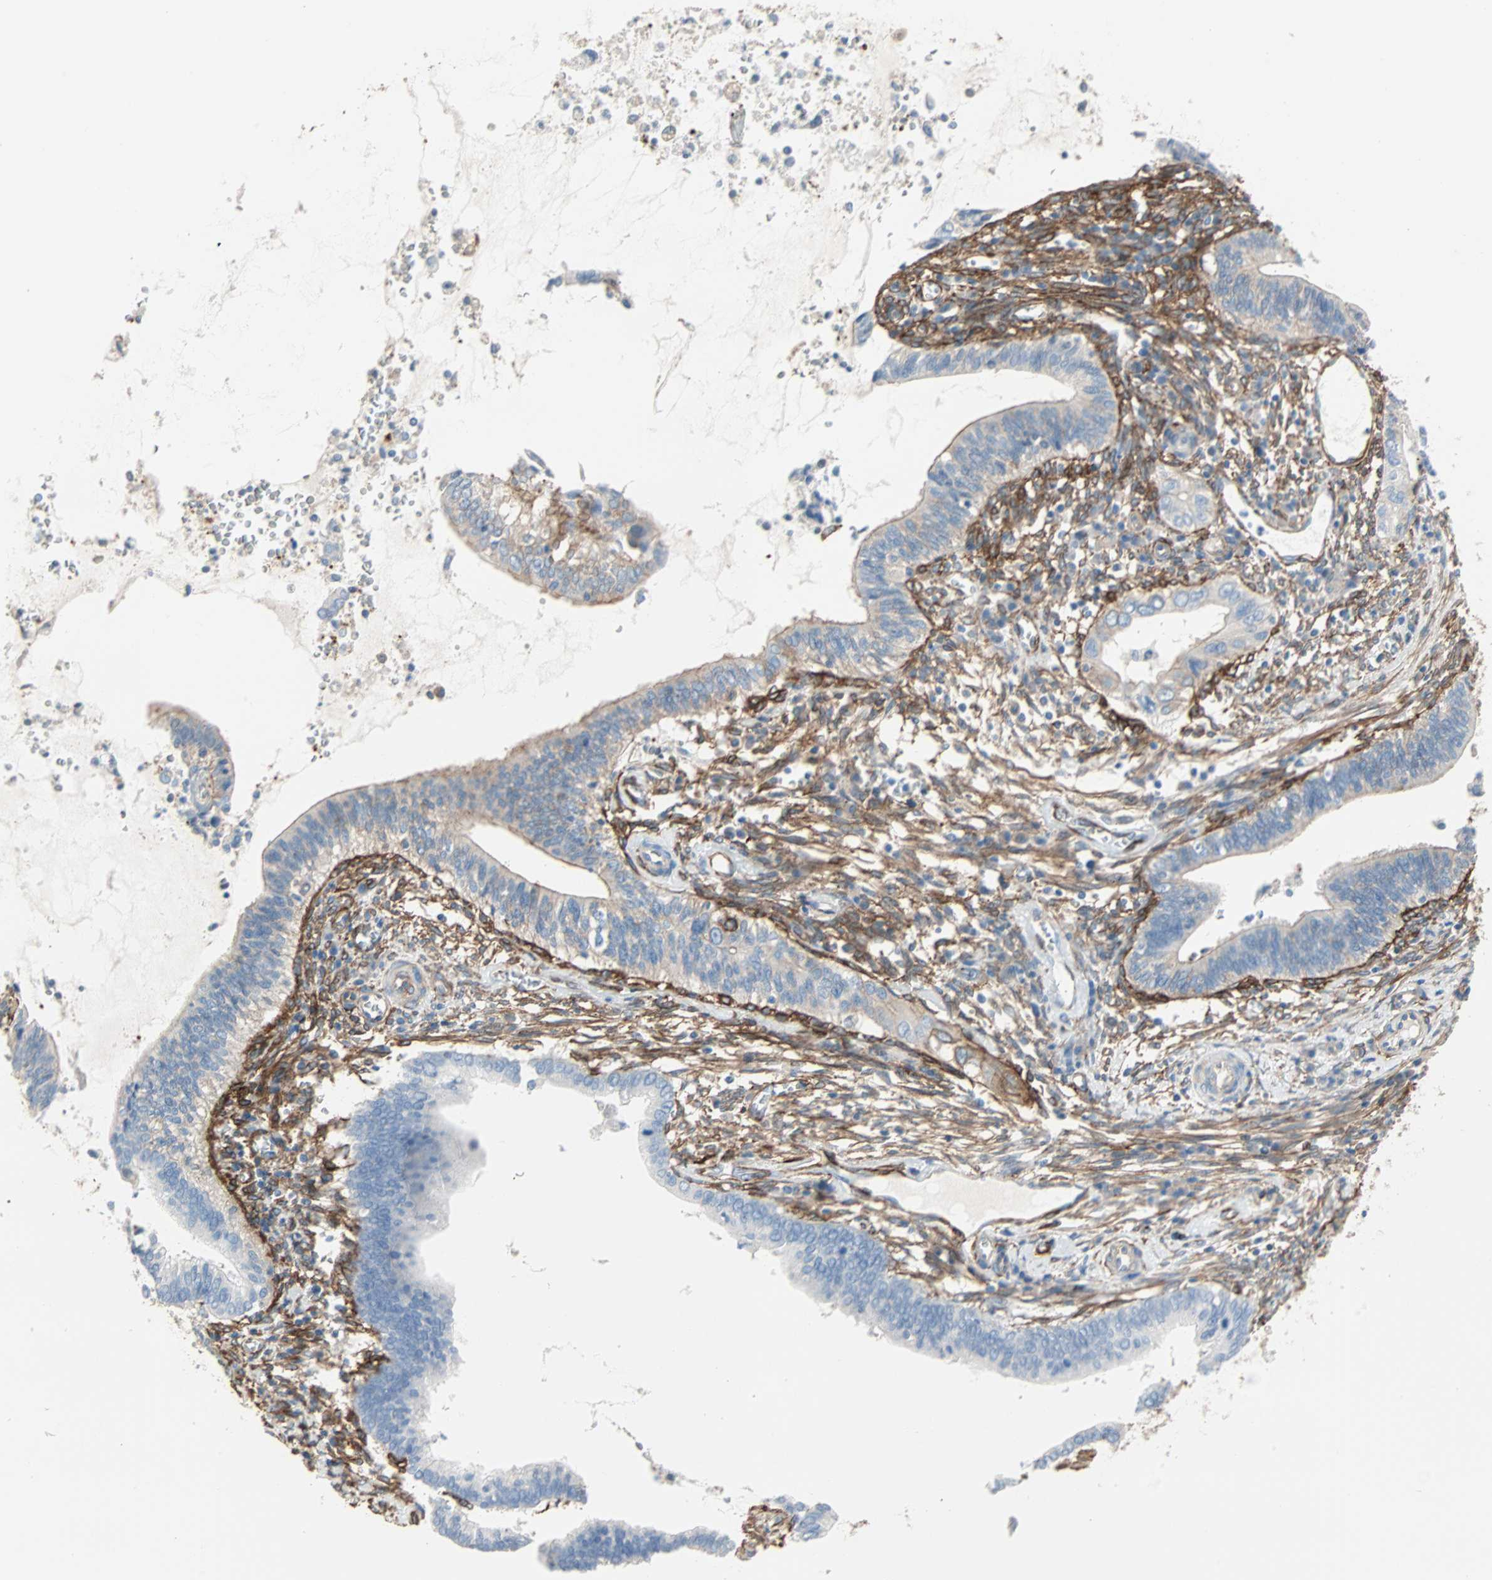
{"staining": {"intensity": "weak", "quantity": "<25%", "location": "cytoplasmic/membranous"}, "tissue": "cervical cancer", "cell_type": "Tumor cells", "image_type": "cancer", "snomed": [{"axis": "morphology", "description": "Adenocarcinoma, NOS"}, {"axis": "topography", "description": "Cervix"}], "caption": "IHC of human cervical cancer shows no positivity in tumor cells.", "gene": "EPB41L2", "patient": {"sex": "female", "age": 44}}